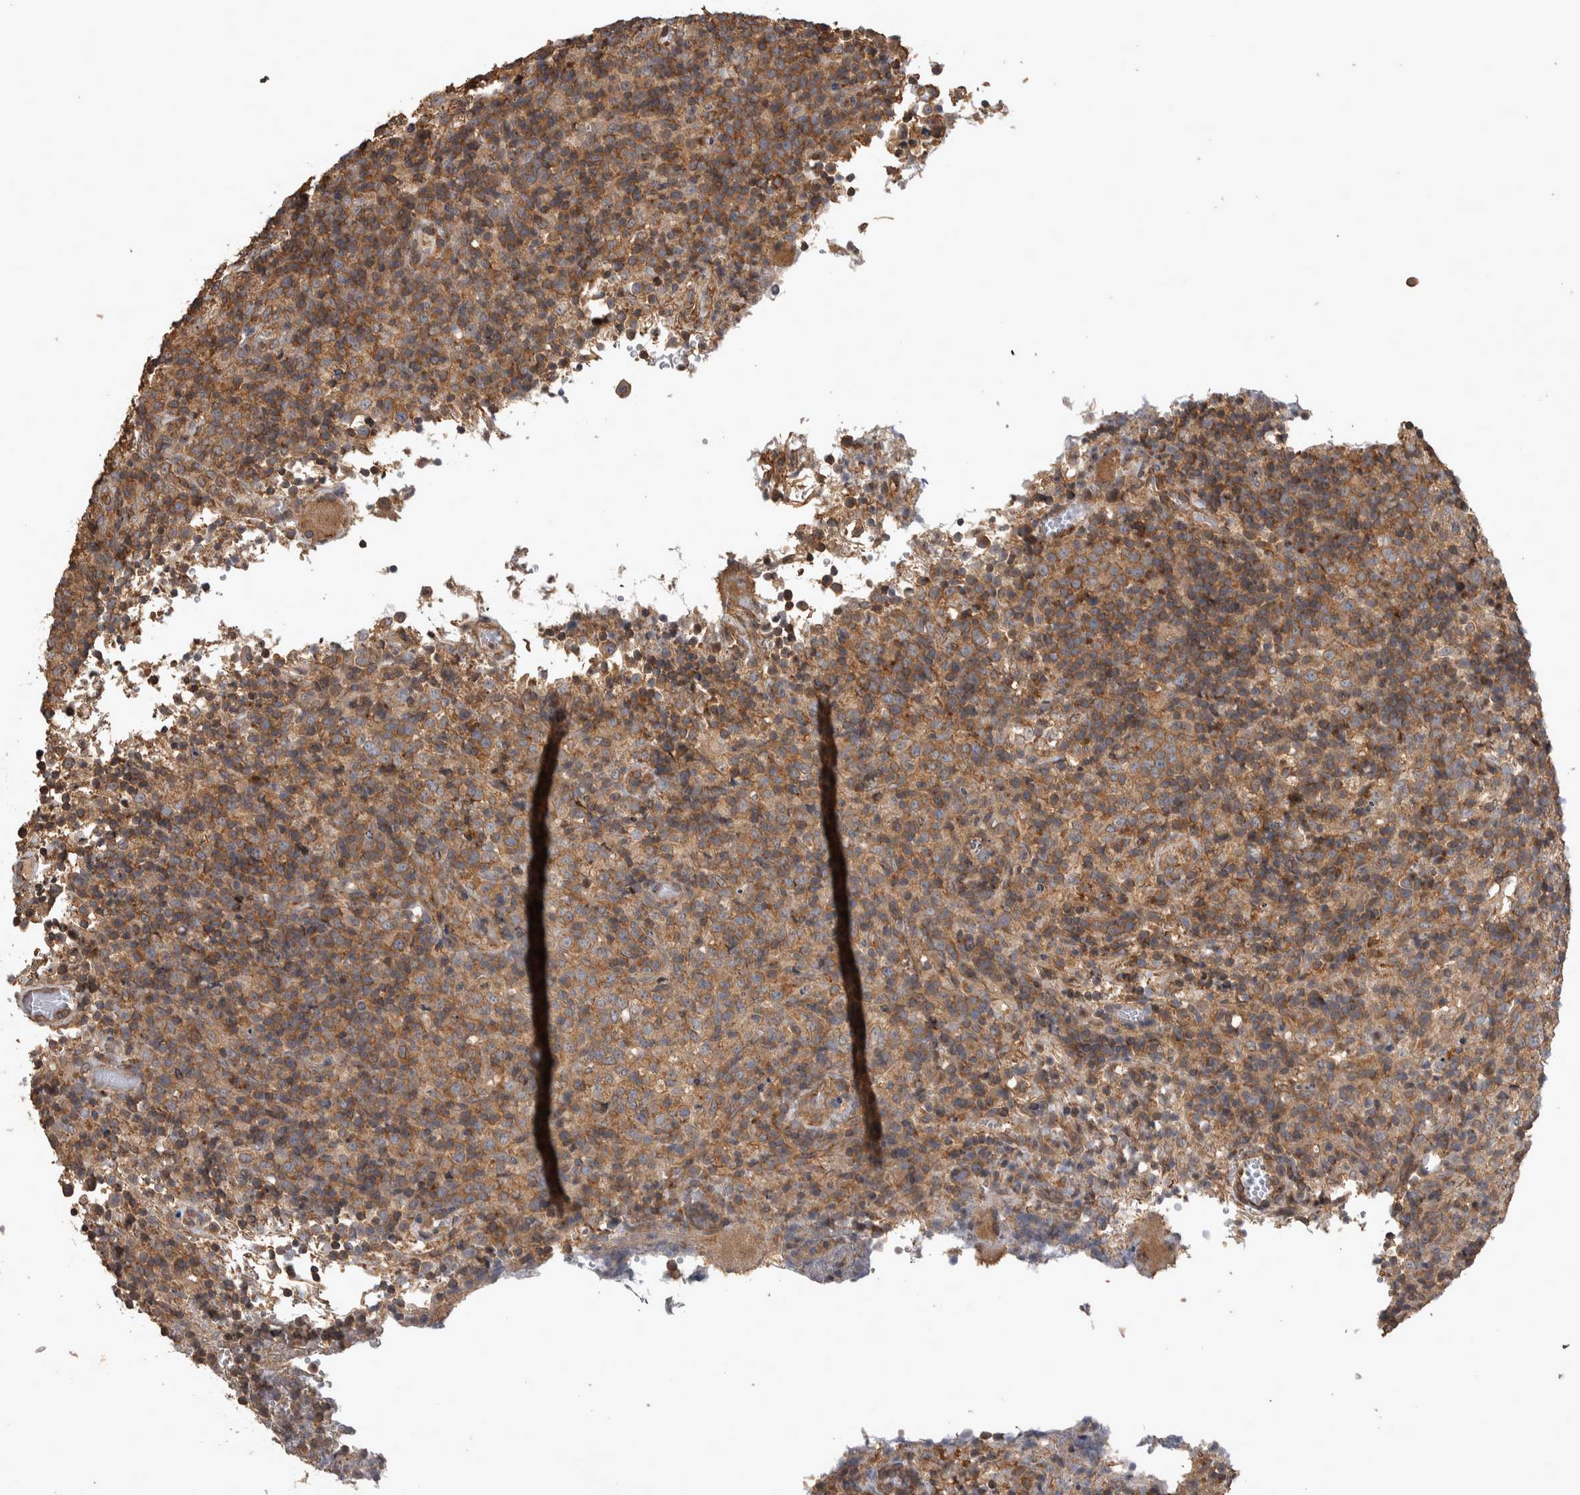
{"staining": {"intensity": "moderate", "quantity": ">75%", "location": "cytoplasmic/membranous"}, "tissue": "lymphoma", "cell_type": "Tumor cells", "image_type": "cancer", "snomed": [{"axis": "morphology", "description": "Malignant lymphoma, non-Hodgkin's type, High grade"}, {"axis": "topography", "description": "Lymph node"}], "caption": "Immunohistochemical staining of human lymphoma reveals moderate cytoplasmic/membranous protein expression in about >75% of tumor cells. (DAB IHC, brown staining for protein, blue staining for nuclei).", "gene": "IFRD1", "patient": {"sex": "female", "age": 76}}